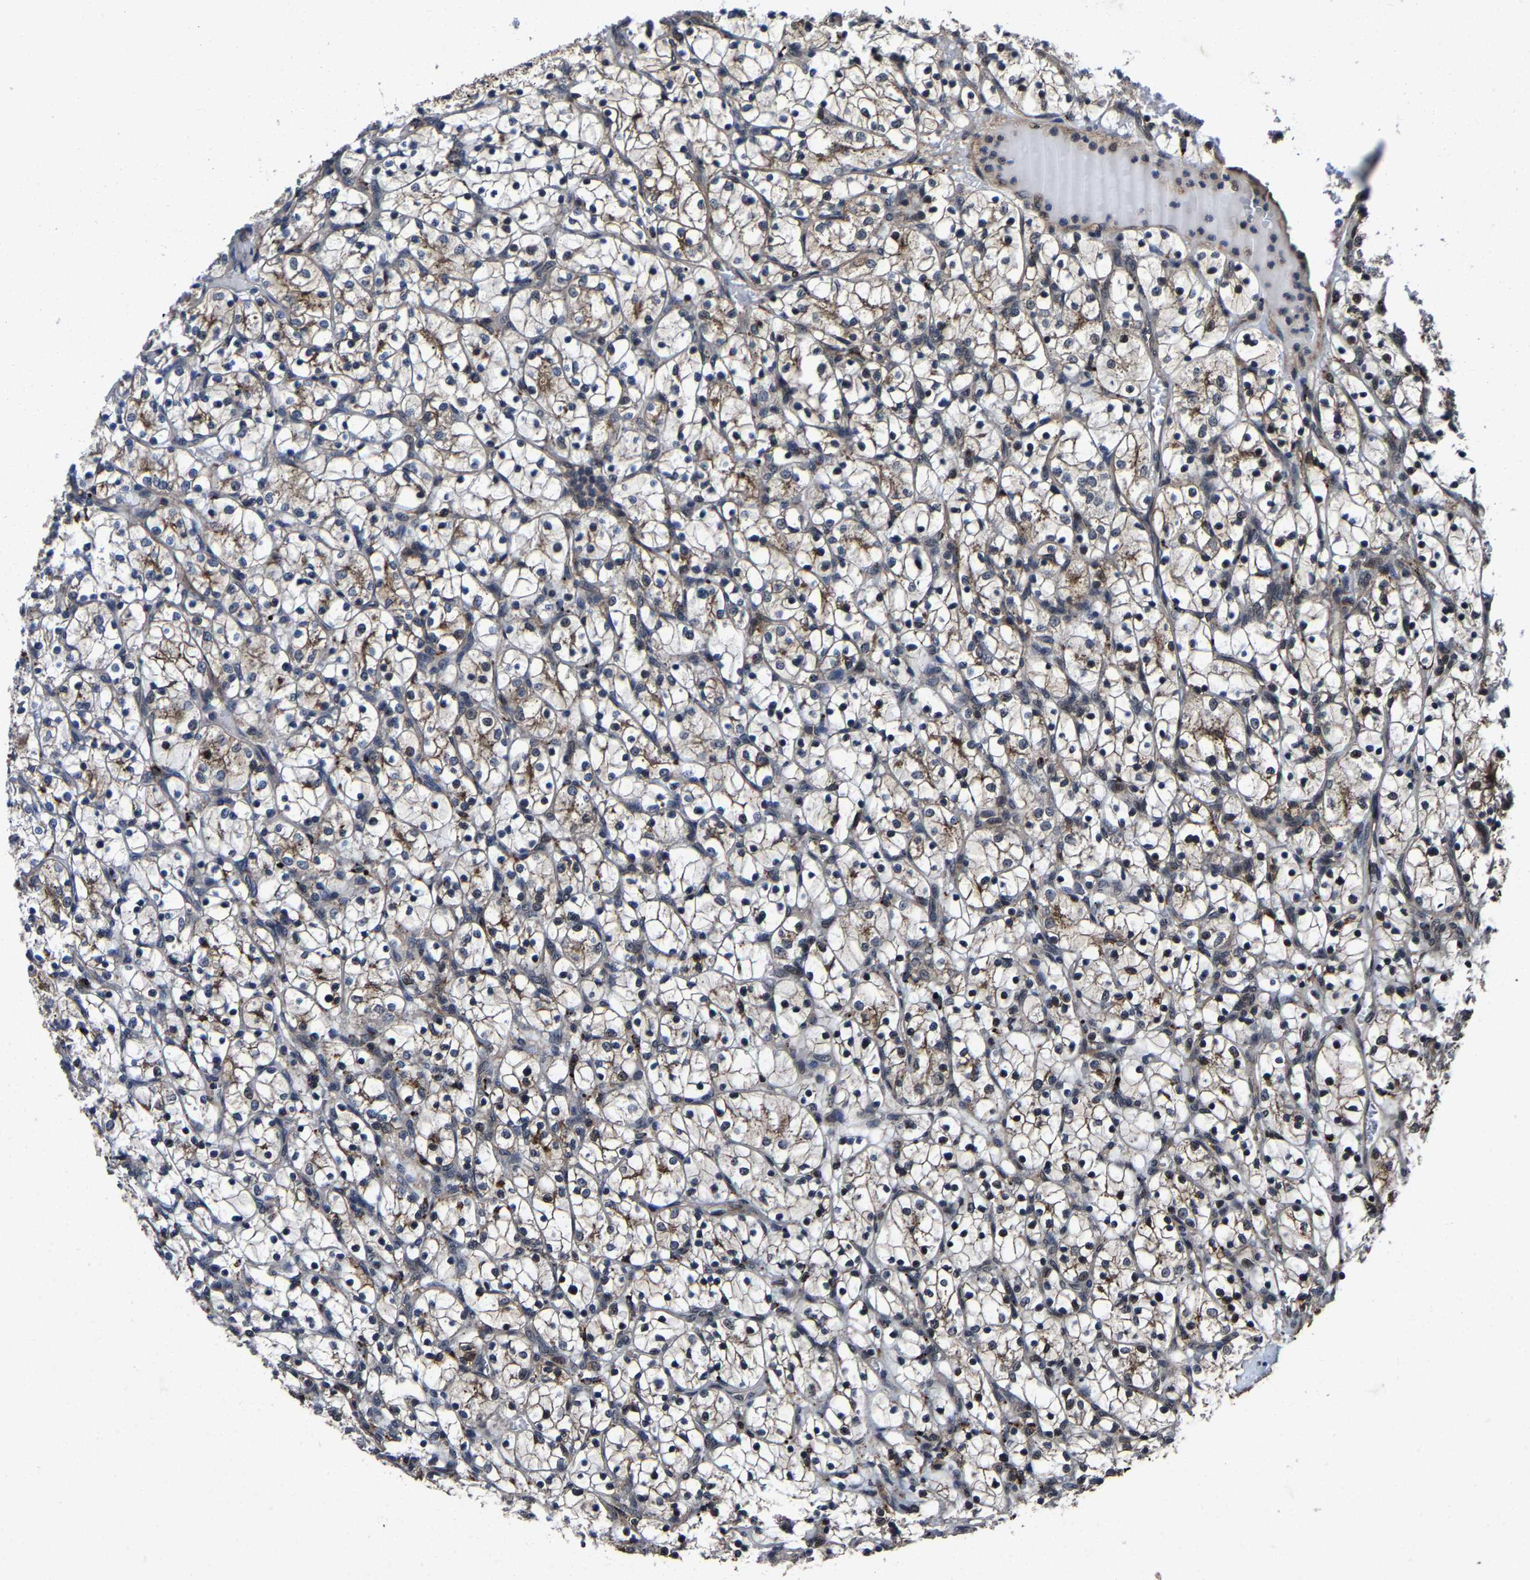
{"staining": {"intensity": "moderate", "quantity": "<25%", "location": "cytoplasmic/membranous"}, "tissue": "renal cancer", "cell_type": "Tumor cells", "image_type": "cancer", "snomed": [{"axis": "morphology", "description": "Adenocarcinoma, NOS"}, {"axis": "topography", "description": "Kidney"}], "caption": "Immunohistochemistry (IHC) (DAB) staining of human renal cancer (adenocarcinoma) exhibits moderate cytoplasmic/membranous protein expression in approximately <25% of tumor cells. (Stains: DAB (3,3'-diaminobenzidine) in brown, nuclei in blue, Microscopy: brightfield microscopy at high magnification).", "gene": "ZCCHC7", "patient": {"sex": "female", "age": 69}}